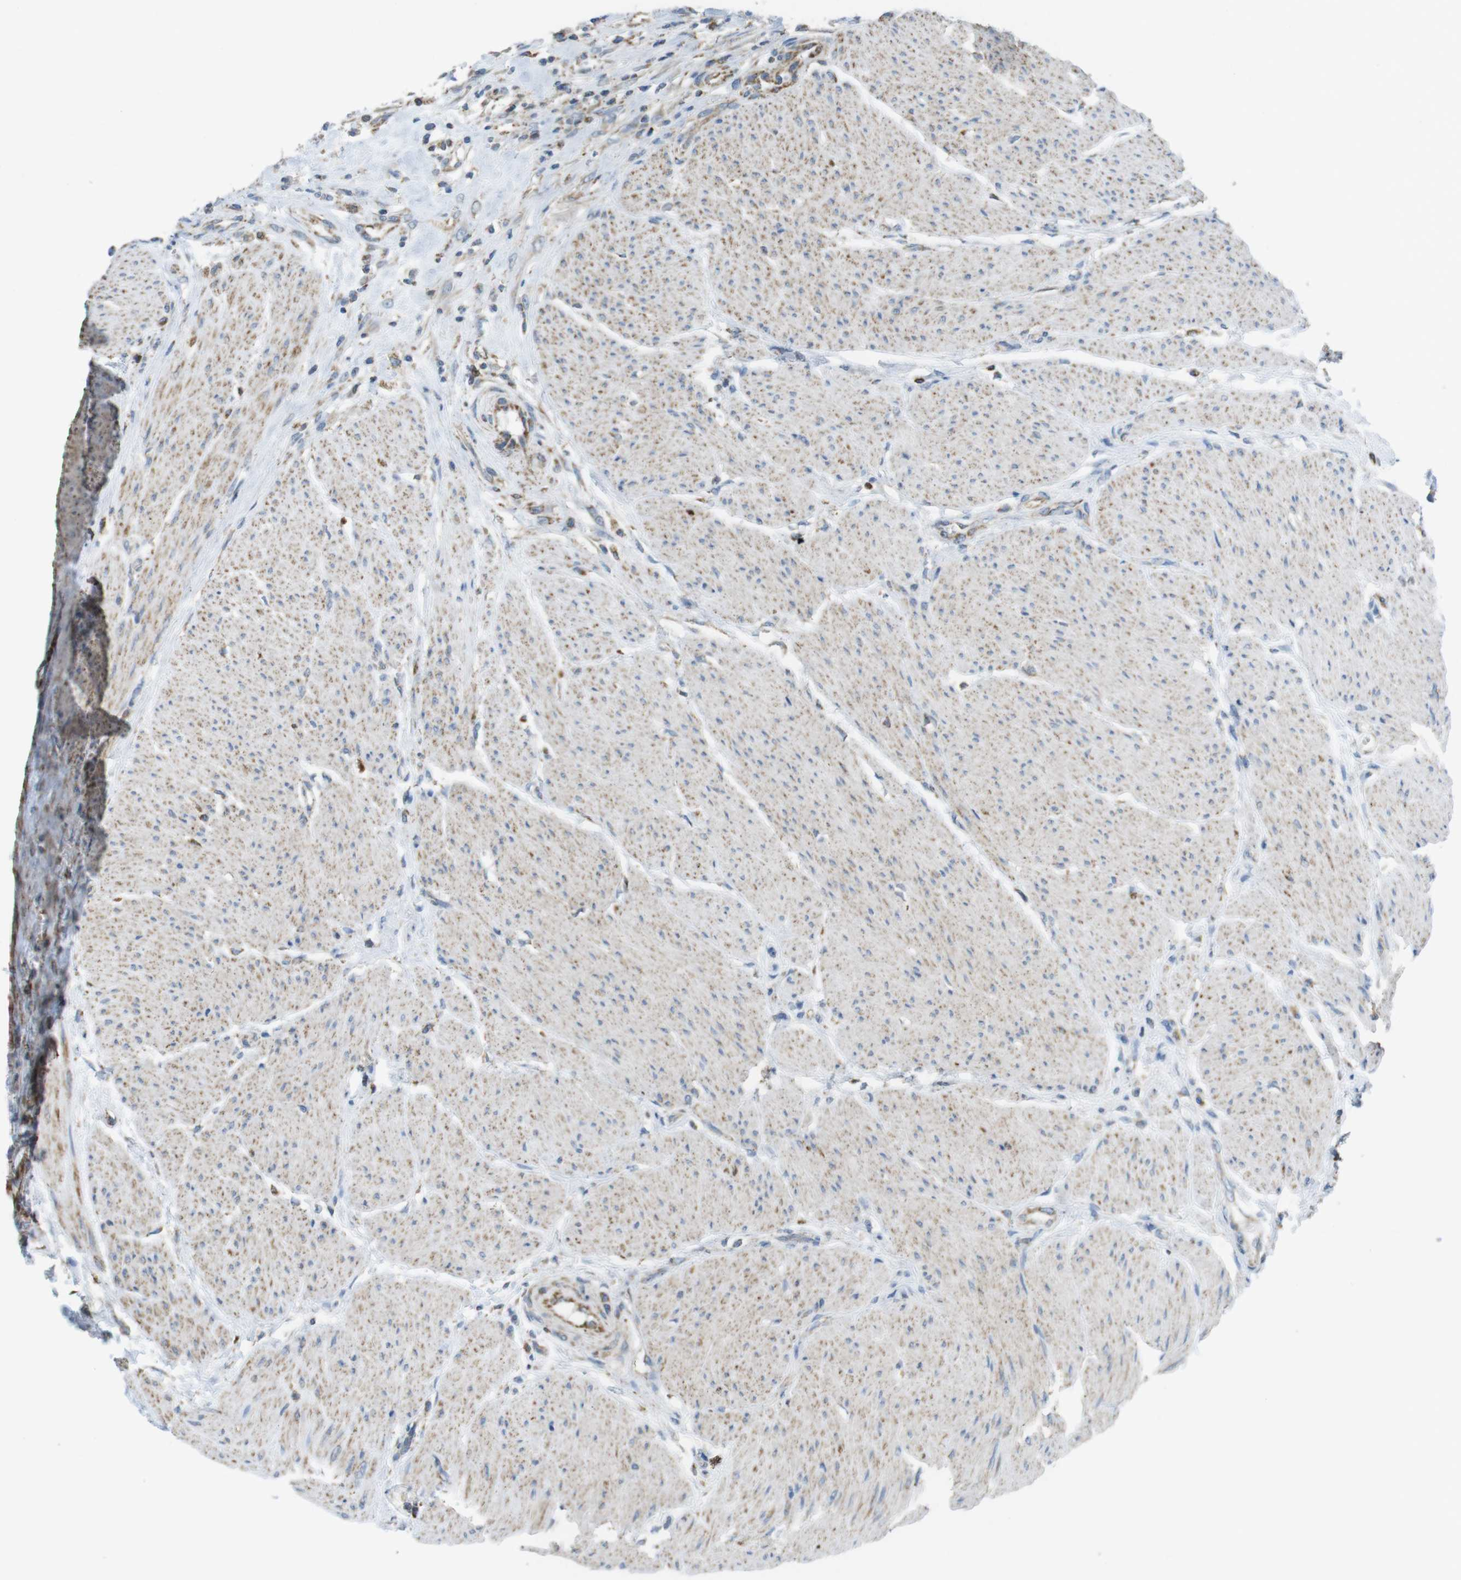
{"staining": {"intensity": "weak", "quantity": ">75%", "location": "cytoplasmic/membranous"}, "tissue": "urothelial cancer", "cell_type": "Tumor cells", "image_type": "cancer", "snomed": [{"axis": "morphology", "description": "Urothelial carcinoma, High grade"}, {"axis": "topography", "description": "Urinary bladder"}], "caption": "Urothelial cancer was stained to show a protein in brown. There is low levels of weak cytoplasmic/membranous positivity in about >75% of tumor cells.", "gene": "GRIK2", "patient": {"sex": "male", "age": 35}}